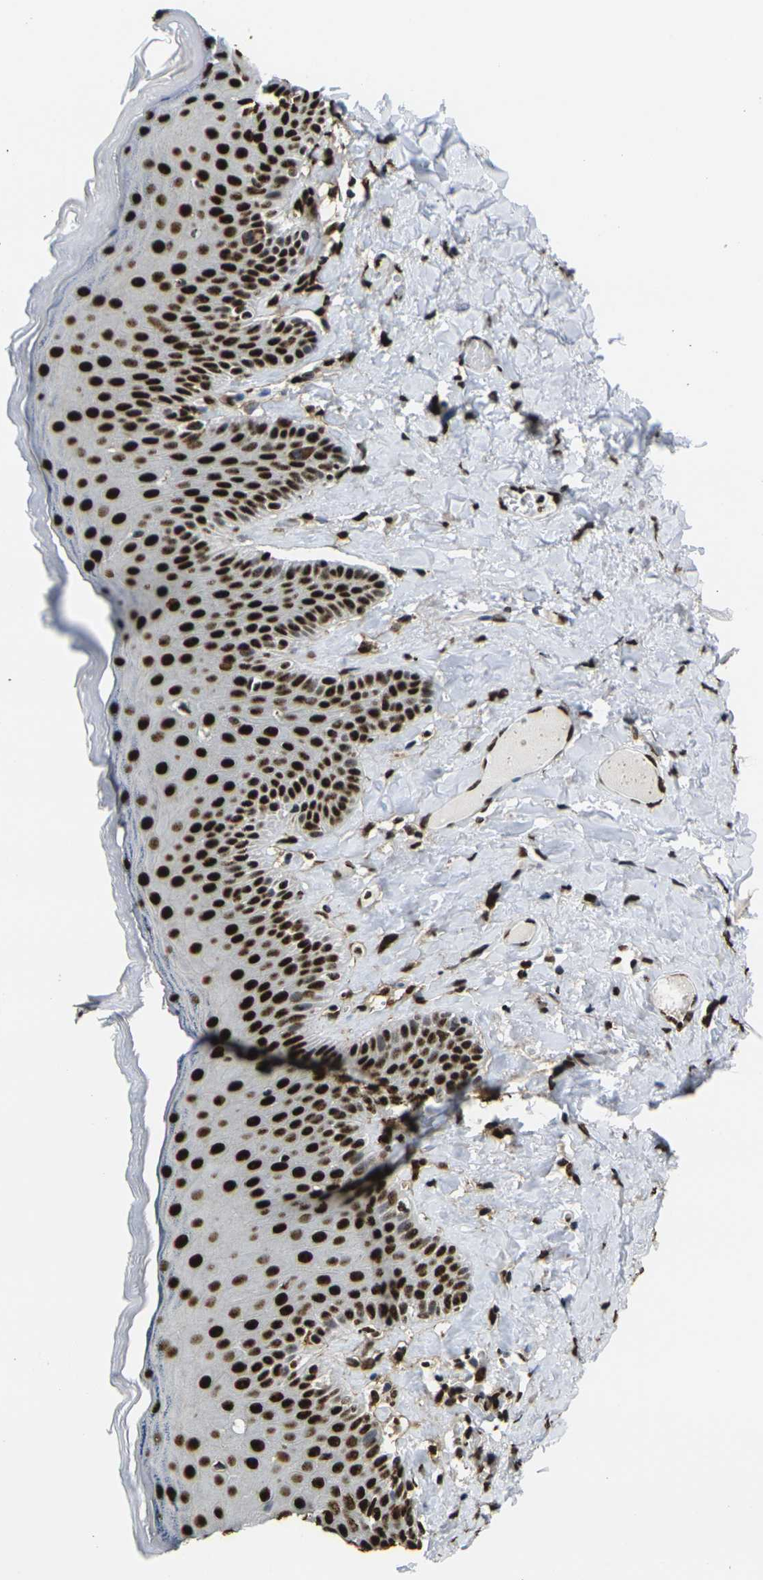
{"staining": {"intensity": "strong", "quantity": ">75%", "location": "nuclear"}, "tissue": "skin", "cell_type": "Epidermal cells", "image_type": "normal", "snomed": [{"axis": "morphology", "description": "Normal tissue, NOS"}, {"axis": "topography", "description": "Anal"}], "caption": "Immunohistochemistry (DAB) staining of unremarkable human skin shows strong nuclear protein positivity in about >75% of epidermal cells.", "gene": "SMARCC1", "patient": {"sex": "male", "age": 69}}